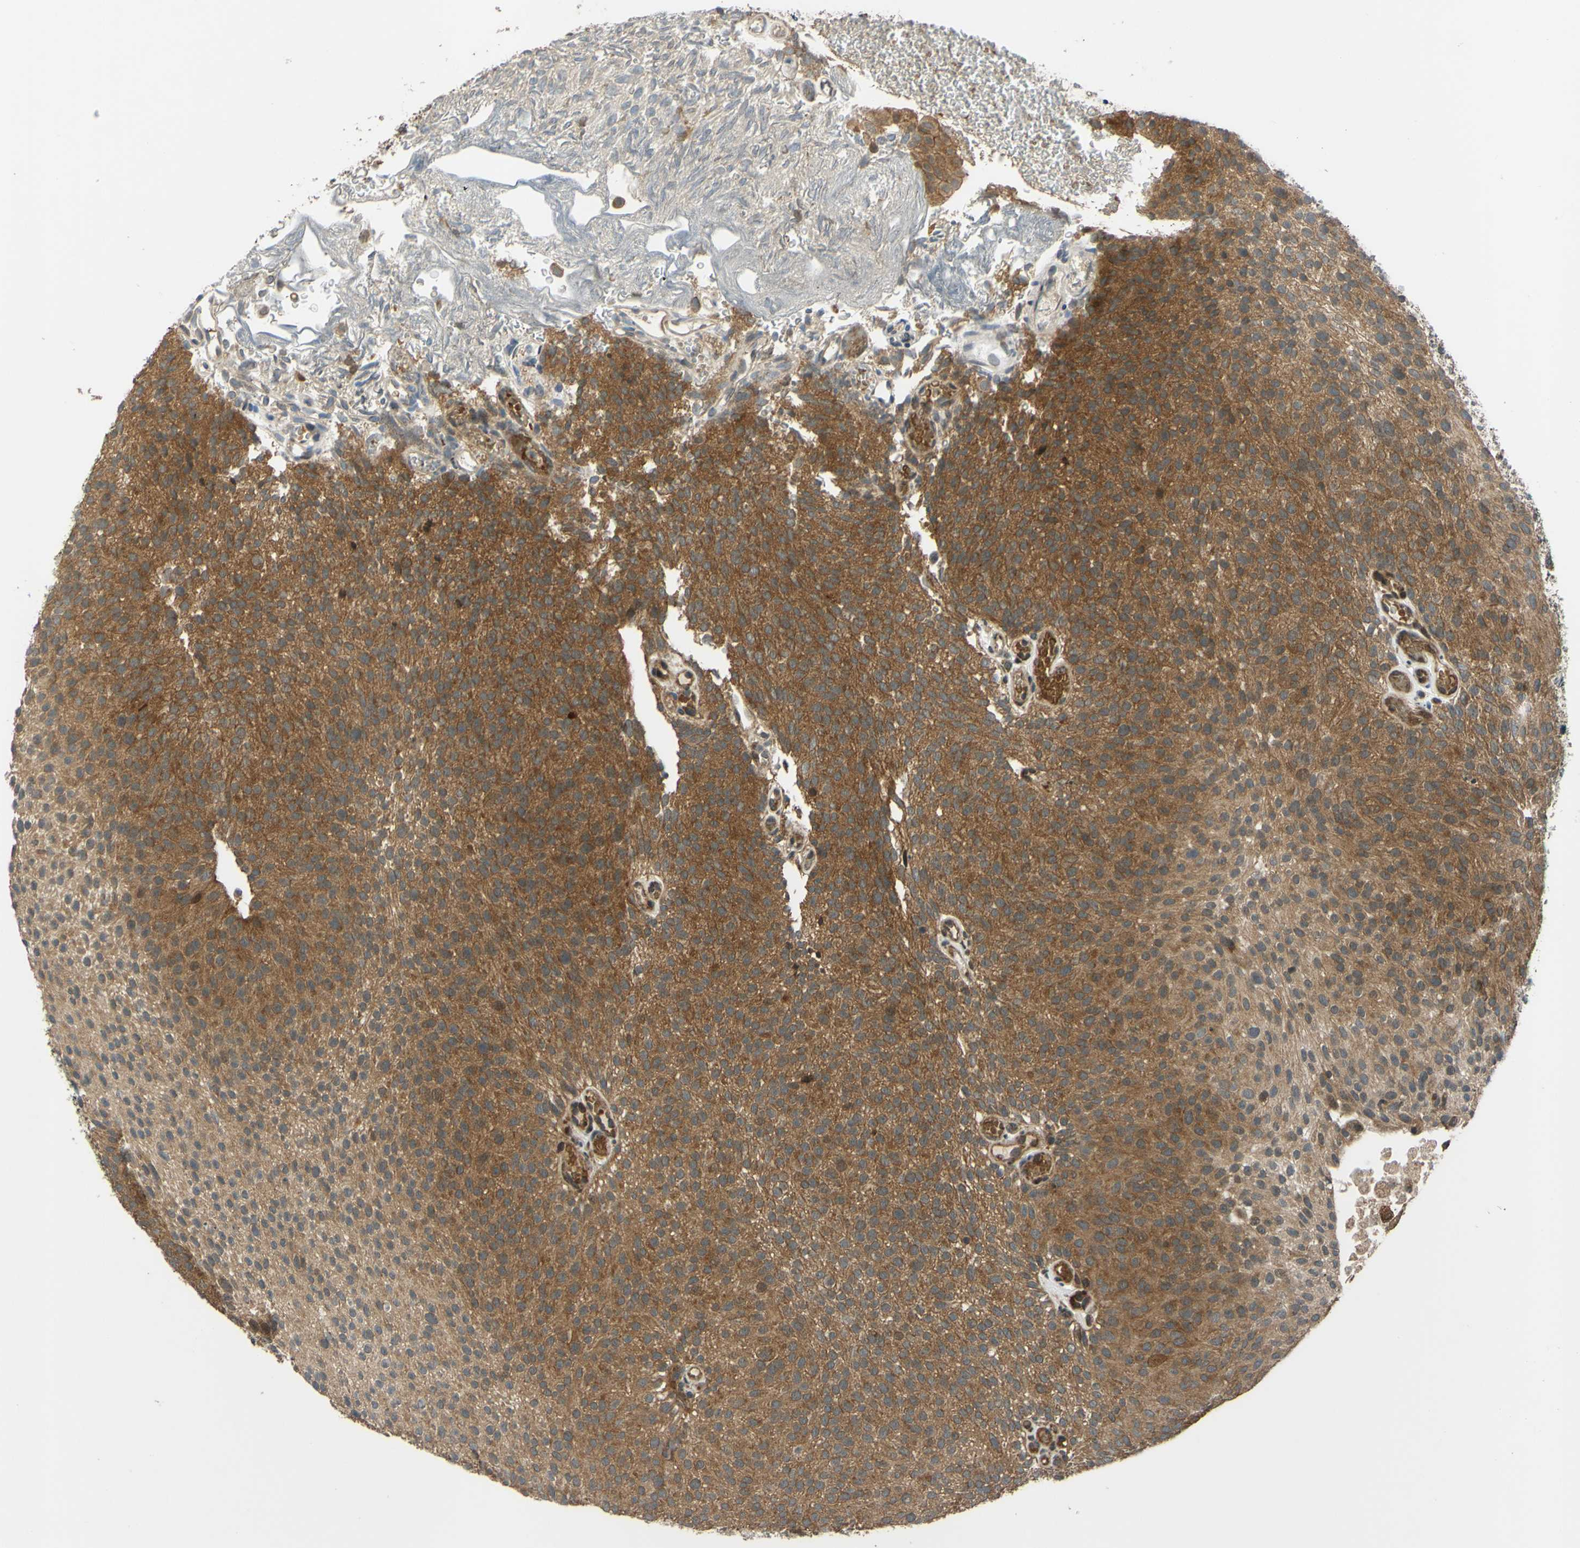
{"staining": {"intensity": "moderate", "quantity": ">75%", "location": "cytoplasmic/membranous"}, "tissue": "urothelial cancer", "cell_type": "Tumor cells", "image_type": "cancer", "snomed": [{"axis": "morphology", "description": "Urothelial carcinoma, Low grade"}, {"axis": "topography", "description": "Urinary bladder"}], "caption": "Immunohistochemical staining of human urothelial carcinoma (low-grade) reveals medium levels of moderate cytoplasmic/membranous protein expression in approximately >75% of tumor cells.", "gene": "ABCC8", "patient": {"sex": "male", "age": 78}}